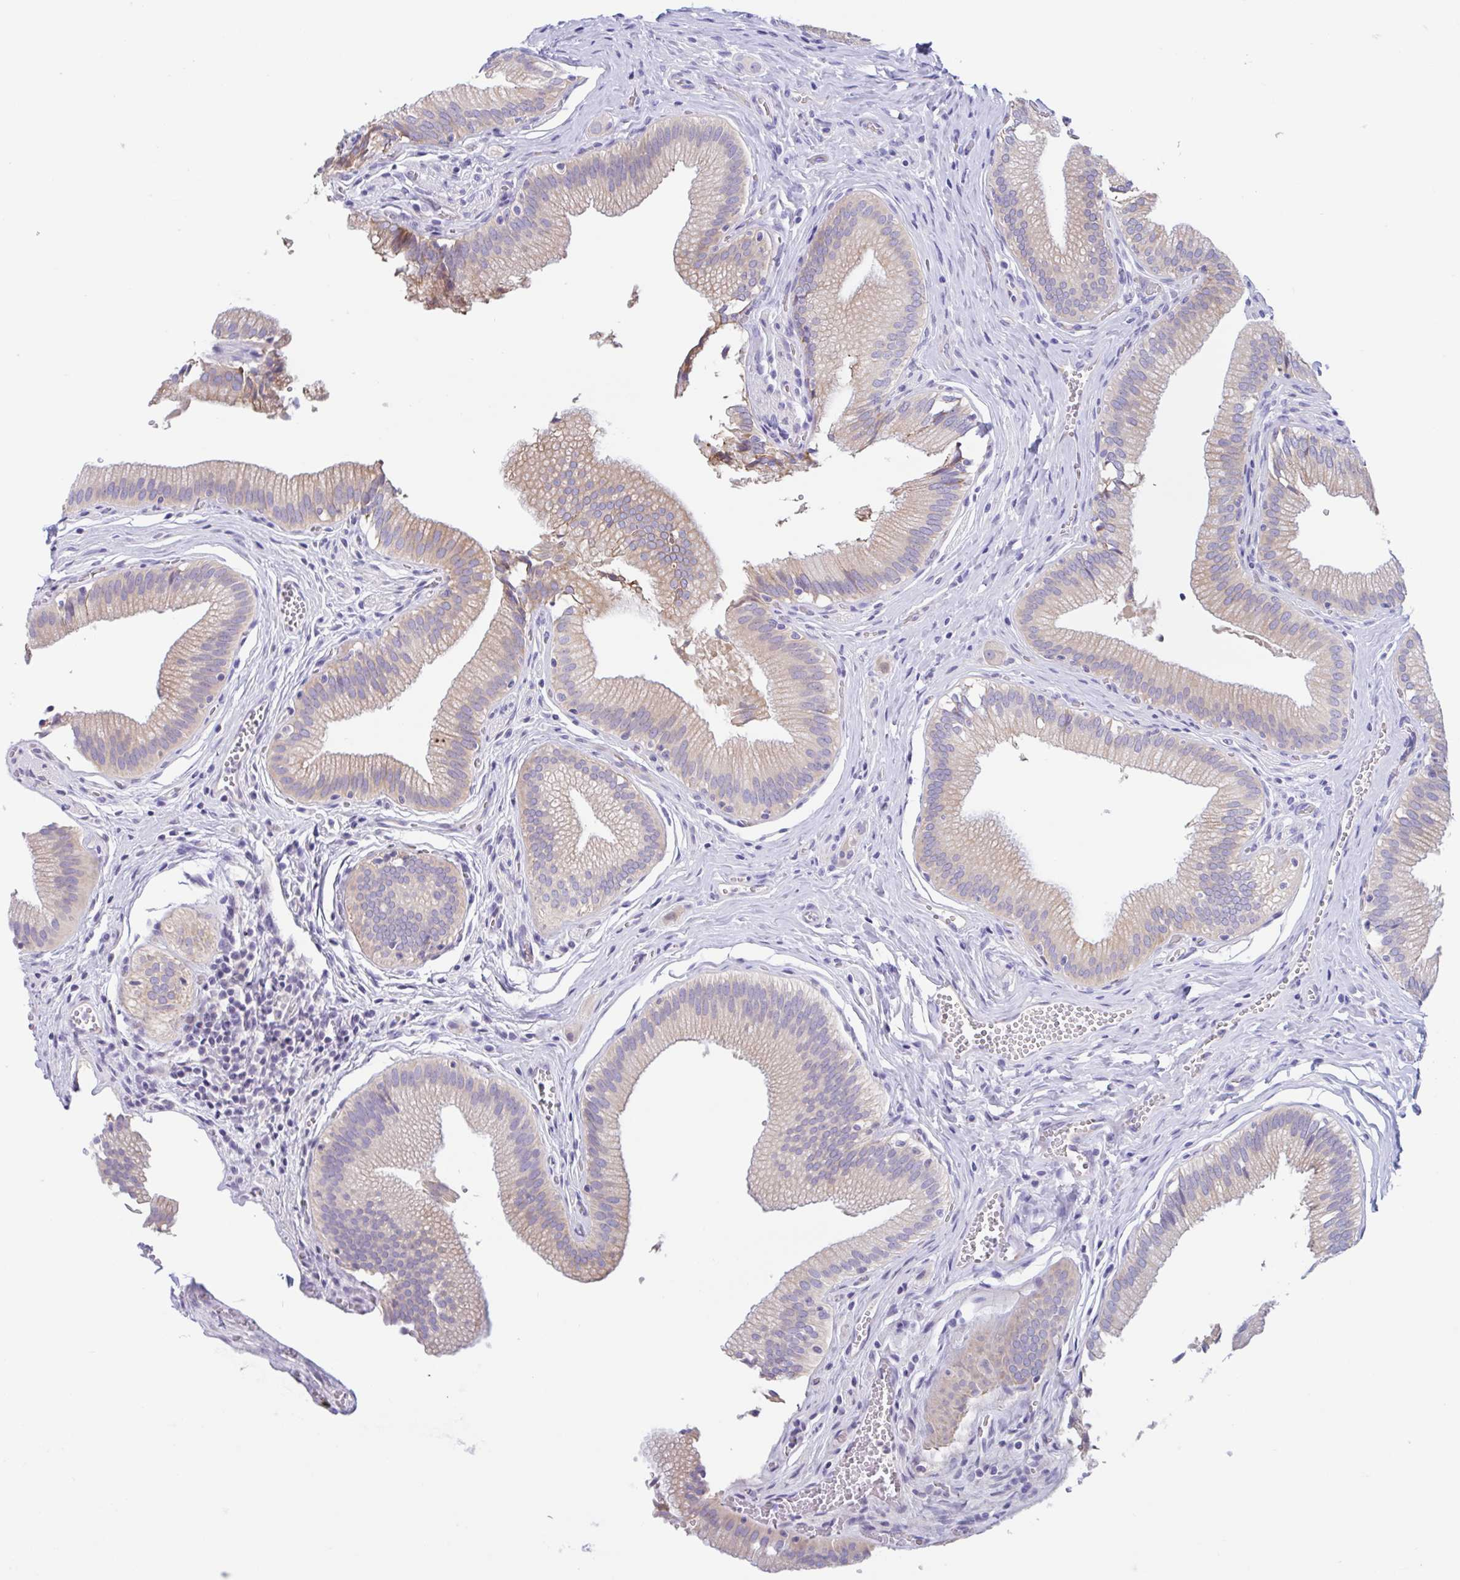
{"staining": {"intensity": "moderate", "quantity": ">75%", "location": "cytoplasmic/membranous"}, "tissue": "gallbladder", "cell_type": "Glandular cells", "image_type": "normal", "snomed": [{"axis": "morphology", "description": "Normal tissue, NOS"}, {"axis": "topography", "description": "Gallbladder"}, {"axis": "topography", "description": "Peripheral nerve tissue"}], "caption": "This is a photomicrograph of IHC staining of benign gallbladder, which shows moderate expression in the cytoplasmic/membranous of glandular cells.", "gene": "OR6N2", "patient": {"sex": "male", "age": 17}}